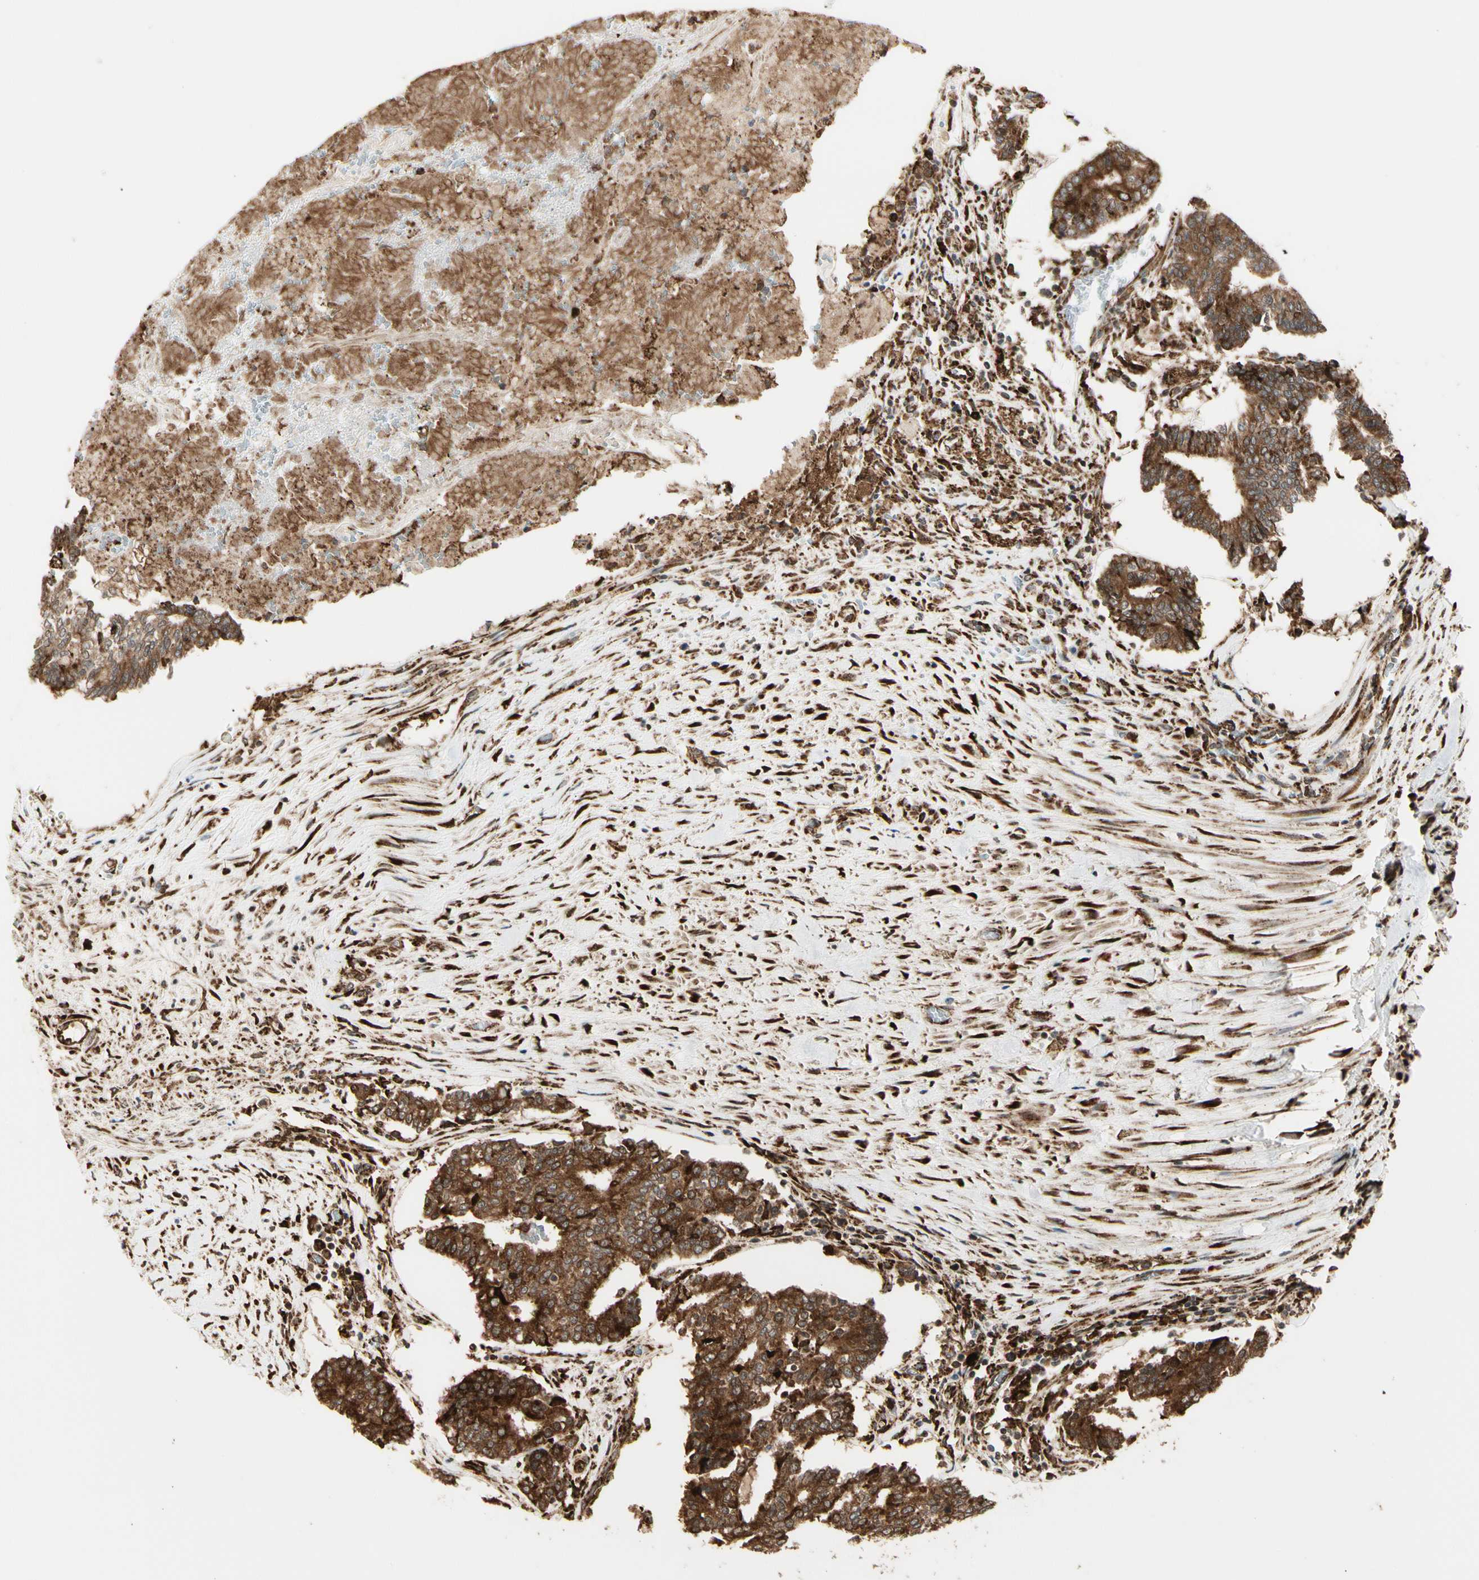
{"staining": {"intensity": "strong", "quantity": ">75%", "location": "cytoplasmic/membranous"}, "tissue": "prostate cancer", "cell_type": "Tumor cells", "image_type": "cancer", "snomed": [{"axis": "morphology", "description": "Adenocarcinoma, High grade"}, {"axis": "topography", "description": "Prostate"}], "caption": "This micrograph shows prostate adenocarcinoma (high-grade) stained with IHC to label a protein in brown. The cytoplasmic/membranous of tumor cells show strong positivity for the protein. Nuclei are counter-stained blue.", "gene": "HSP90B1", "patient": {"sex": "male", "age": 55}}